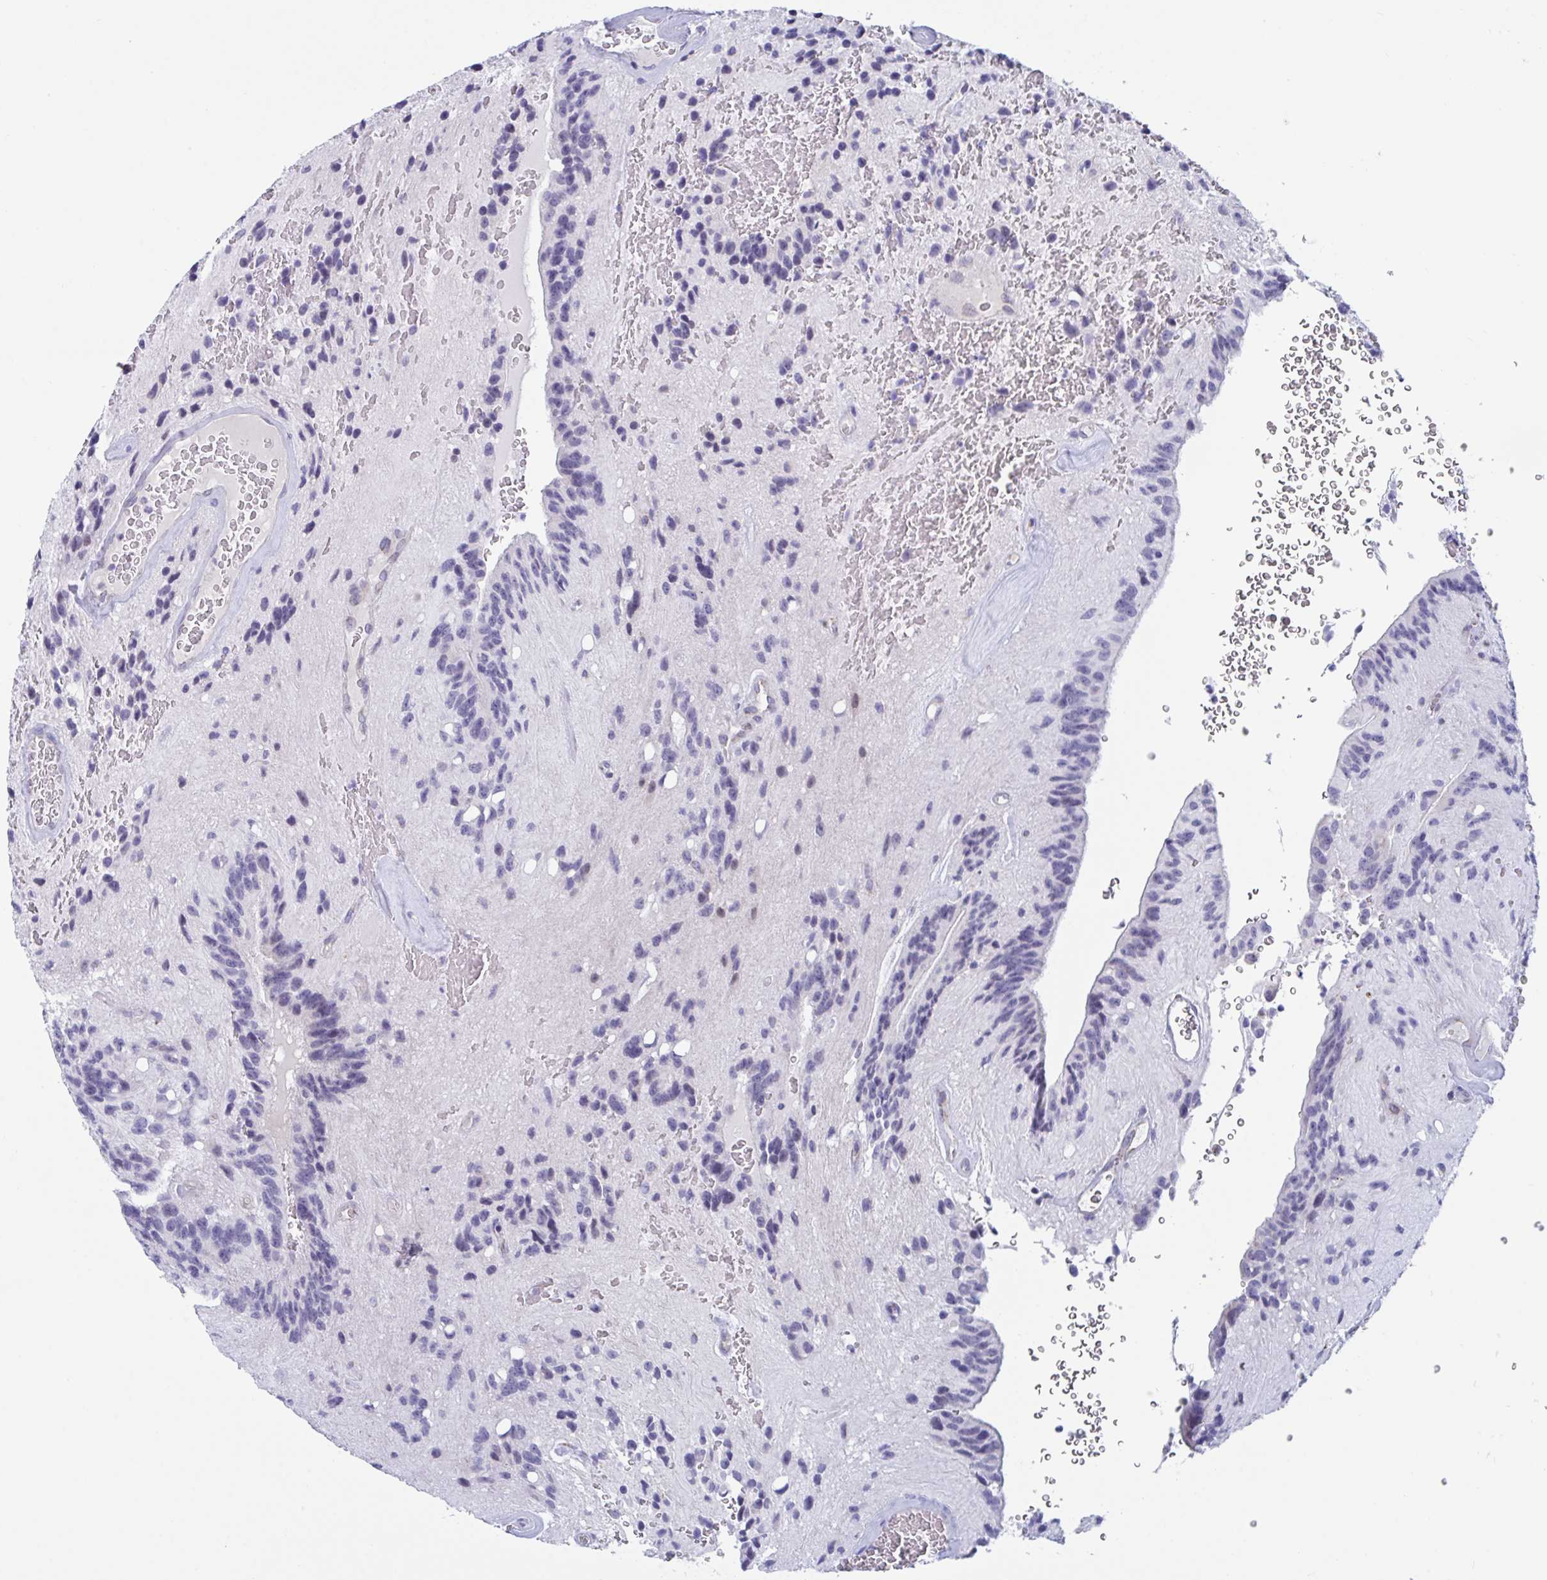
{"staining": {"intensity": "negative", "quantity": "none", "location": "none"}, "tissue": "glioma", "cell_type": "Tumor cells", "image_type": "cancer", "snomed": [{"axis": "morphology", "description": "Glioma, malignant, Low grade"}, {"axis": "topography", "description": "Brain"}], "caption": "This is a histopathology image of IHC staining of glioma, which shows no staining in tumor cells.", "gene": "BCAT2", "patient": {"sex": "male", "age": 31}}